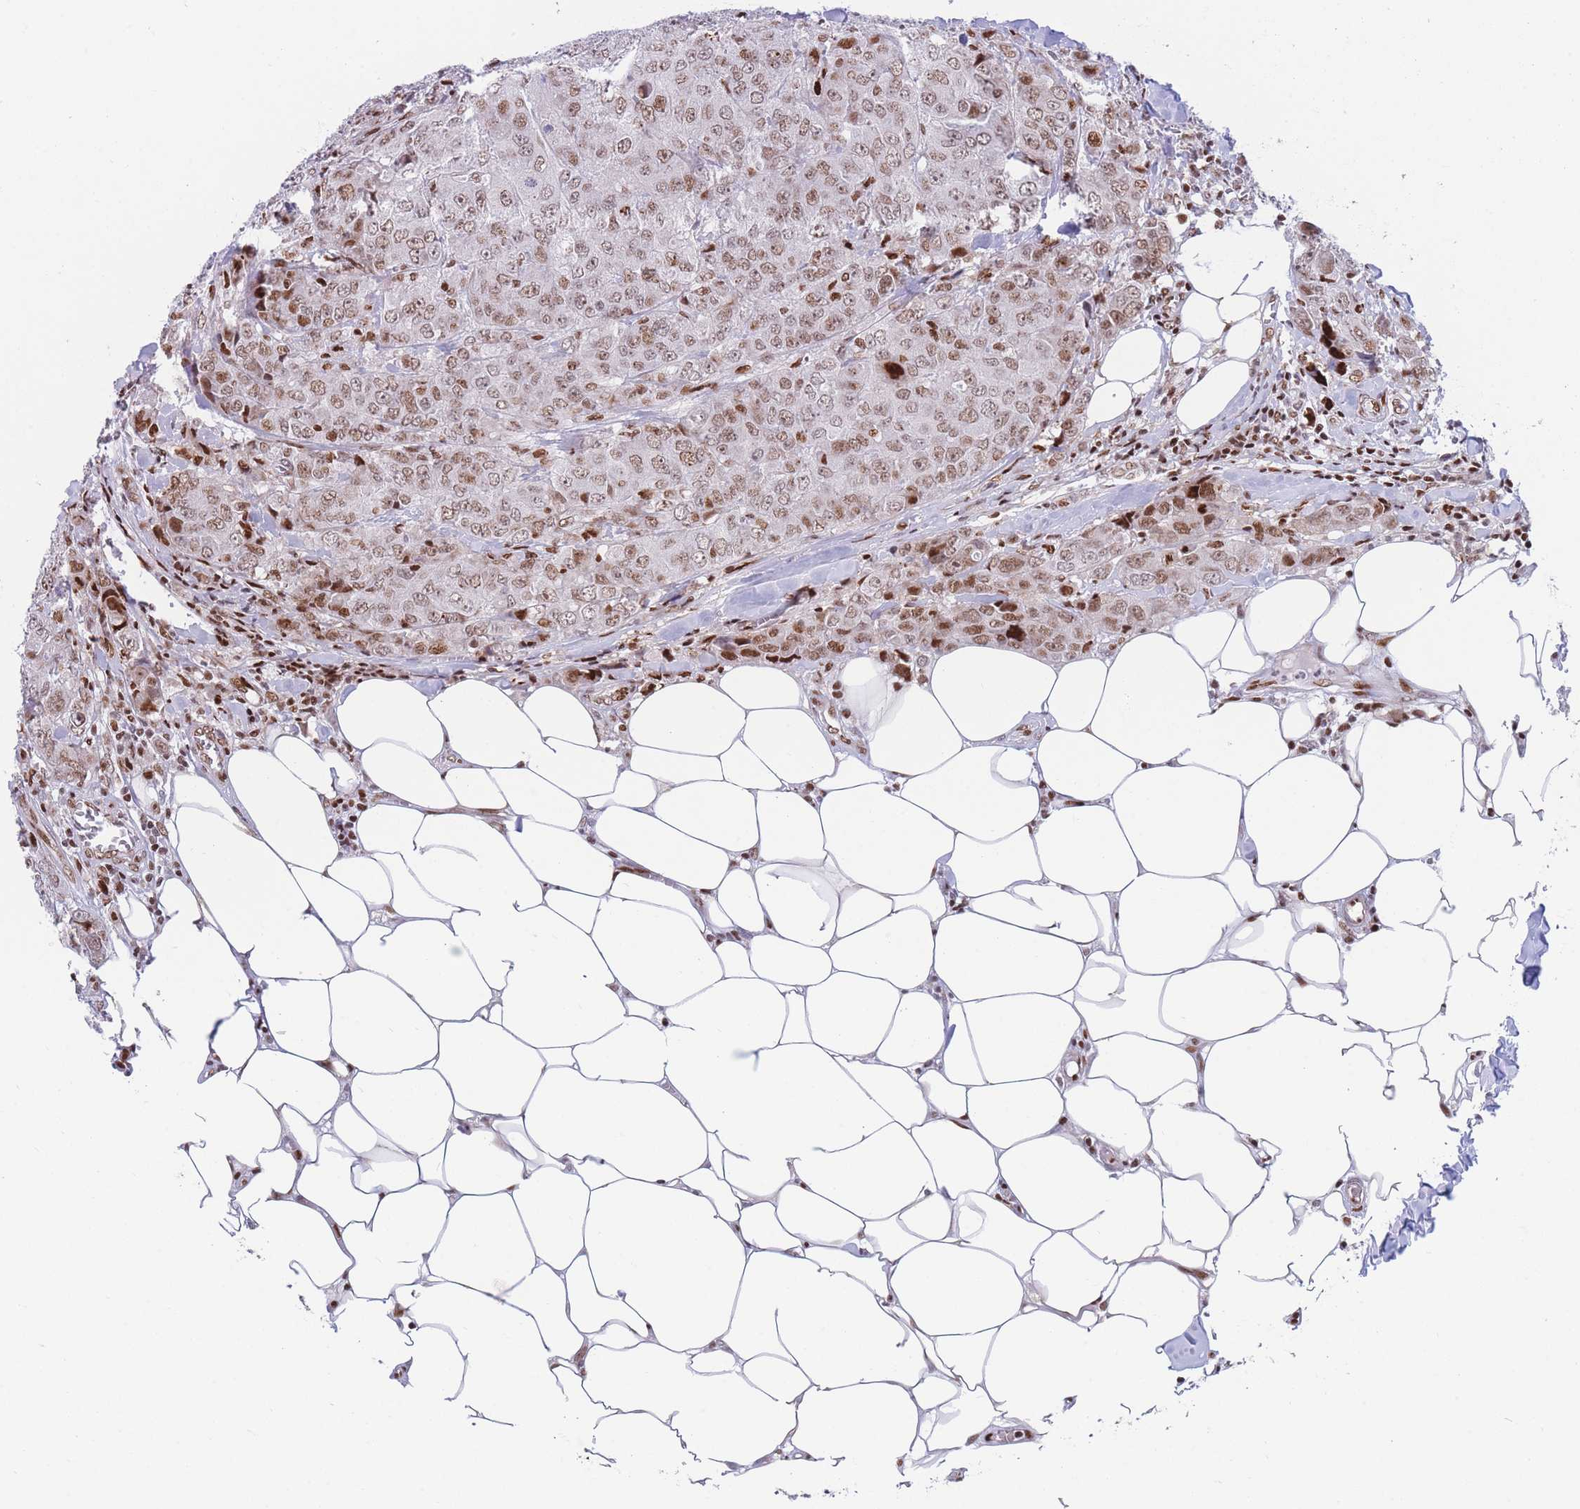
{"staining": {"intensity": "moderate", "quantity": ">75%", "location": "nuclear"}, "tissue": "breast cancer", "cell_type": "Tumor cells", "image_type": "cancer", "snomed": [{"axis": "morphology", "description": "Duct carcinoma"}, {"axis": "topography", "description": "Breast"}], "caption": "A micrograph of human breast cancer stained for a protein demonstrates moderate nuclear brown staining in tumor cells.", "gene": "DNAJC3", "patient": {"sex": "female", "age": 43}}